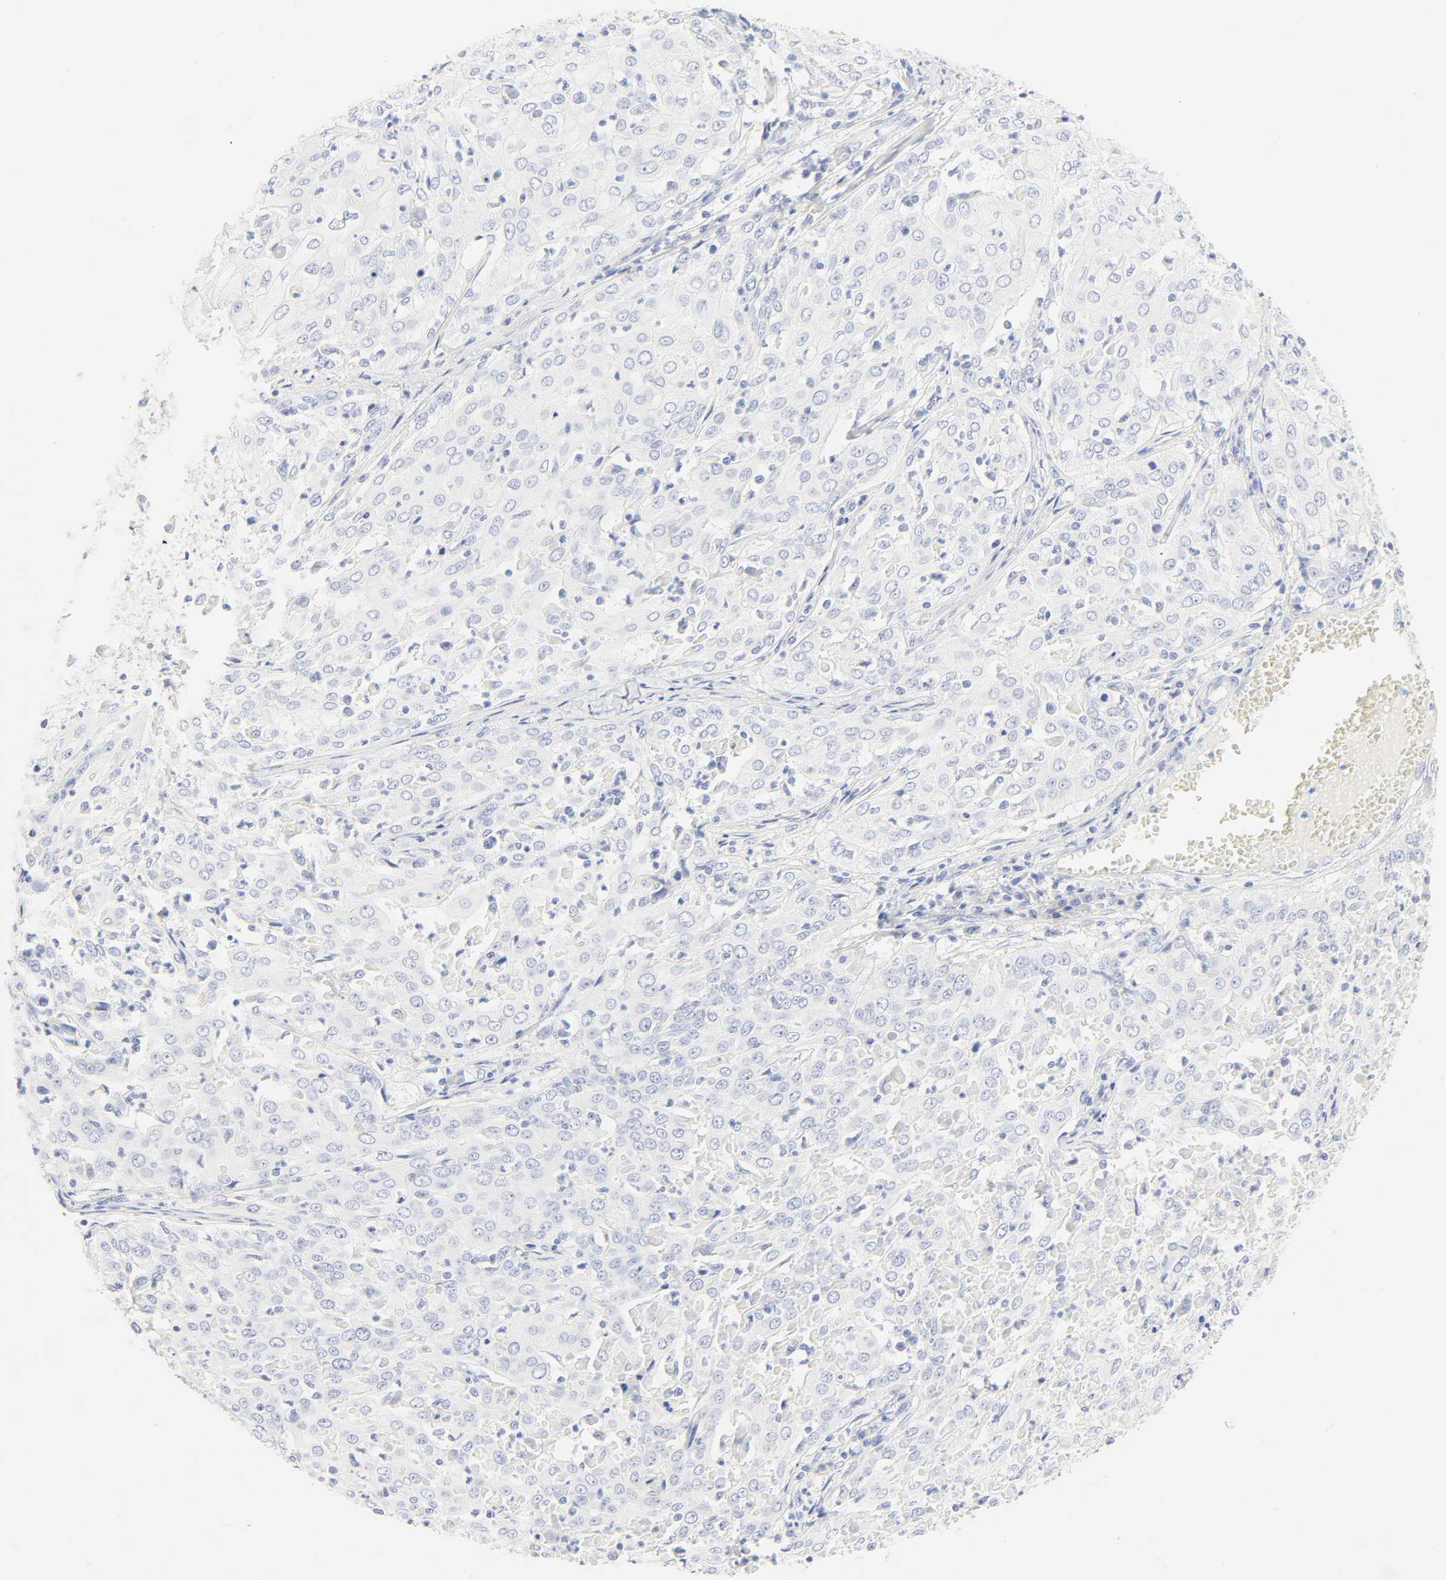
{"staining": {"intensity": "negative", "quantity": "none", "location": "none"}, "tissue": "cervical cancer", "cell_type": "Tumor cells", "image_type": "cancer", "snomed": [{"axis": "morphology", "description": "Squamous cell carcinoma, NOS"}, {"axis": "topography", "description": "Cervix"}], "caption": "This is an IHC micrograph of cervical cancer. There is no staining in tumor cells.", "gene": "SLCO1B3", "patient": {"sex": "female", "age": 39}}